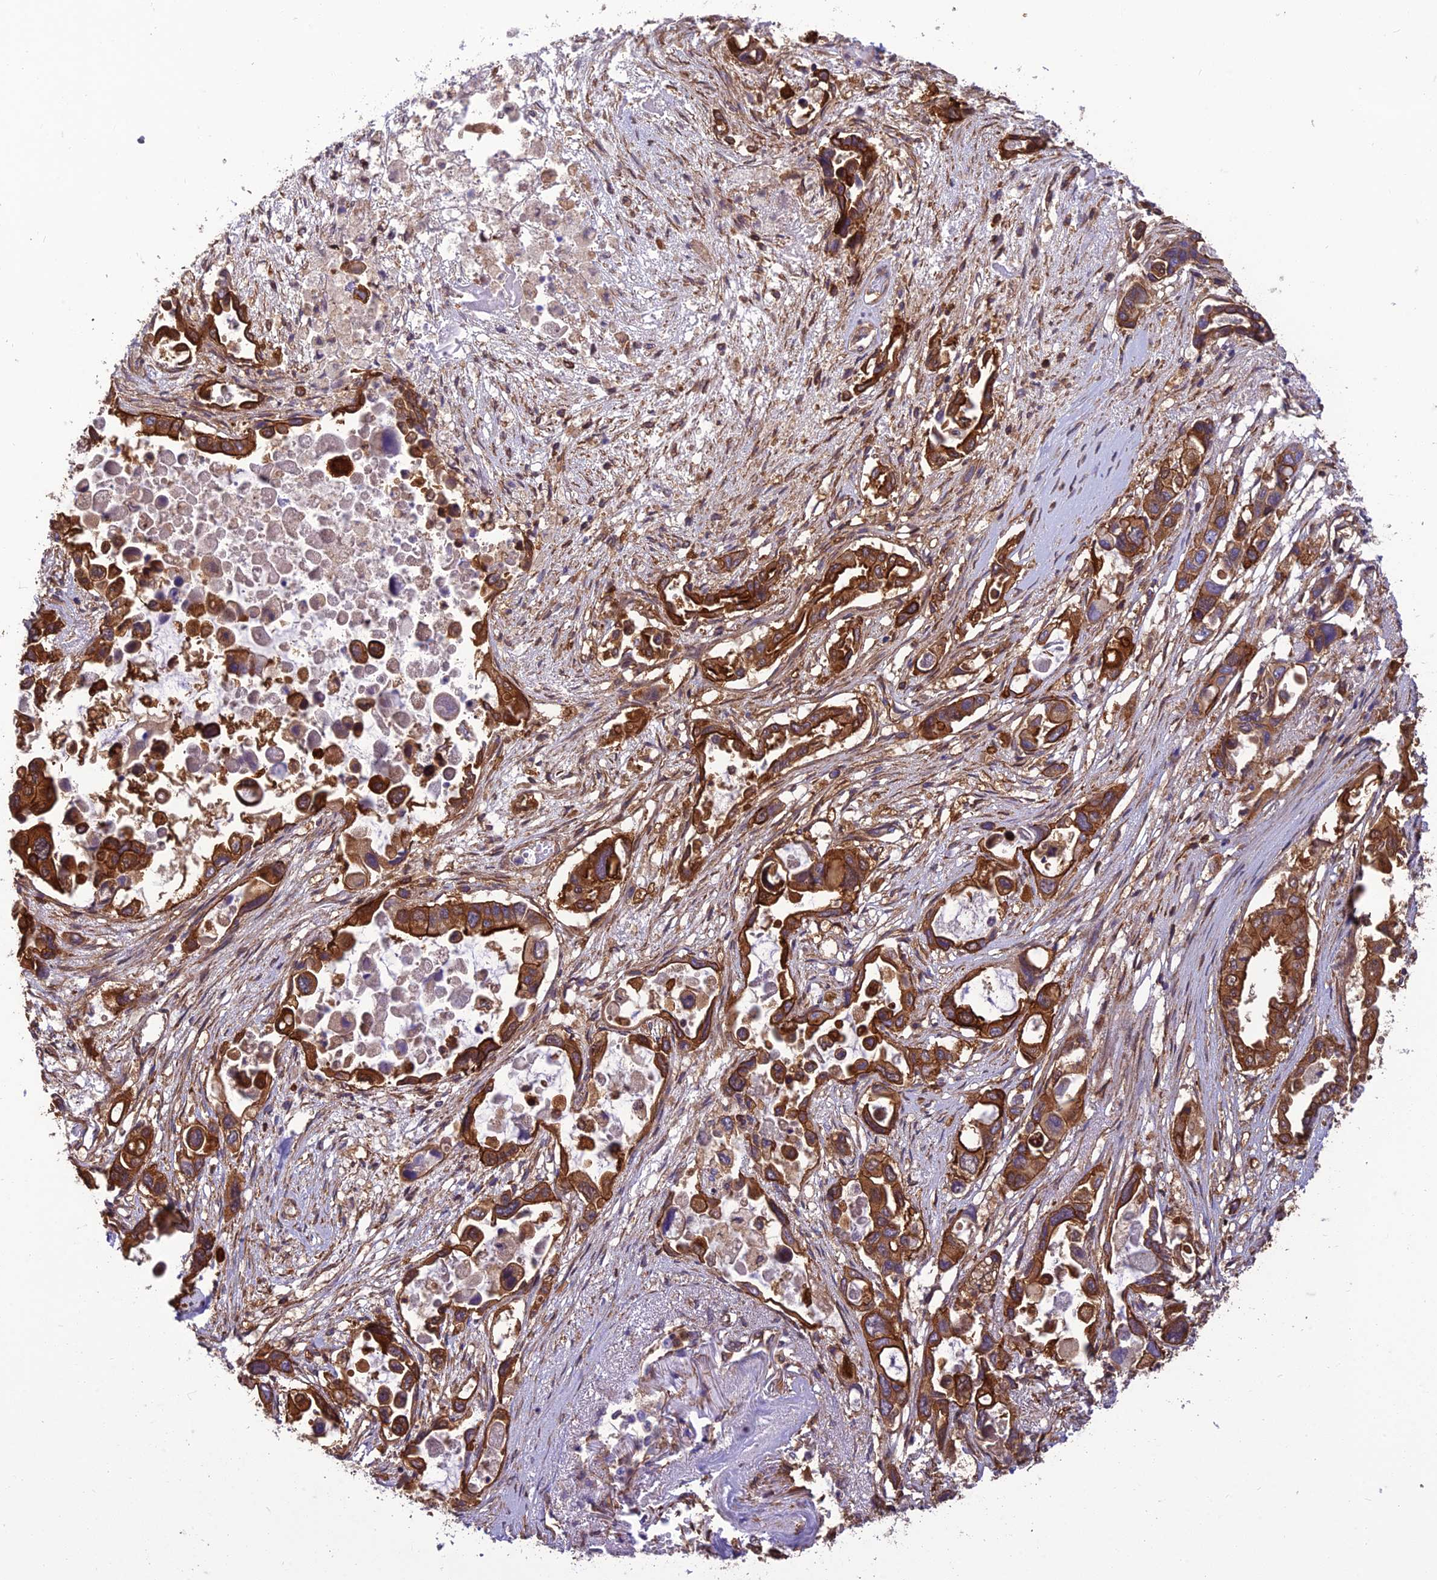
{"staining": {"intensity": "strong", "quantity": ">75%", "location": "cytoplasmic/membranous"}, "tissue": "pancreatic cancer", "cell_type": "Tumor cells", "image_type": "cancer", "snomed": [{"axis": "morphology", "description": "Adenocarcinoma, NOS"}, {"axis": "topography", "description": "Pancreas"}], "caption": "An immunohistochemistry photomicrograph of tumor tissue is shown. Protein staining in brown labels strong cytoplasmic/membranous positivity in adenocarcinoma (pancreatic) within tumor cells.", "gene": "HPSE2", "patient": {"sex": "male", "age": 92}}